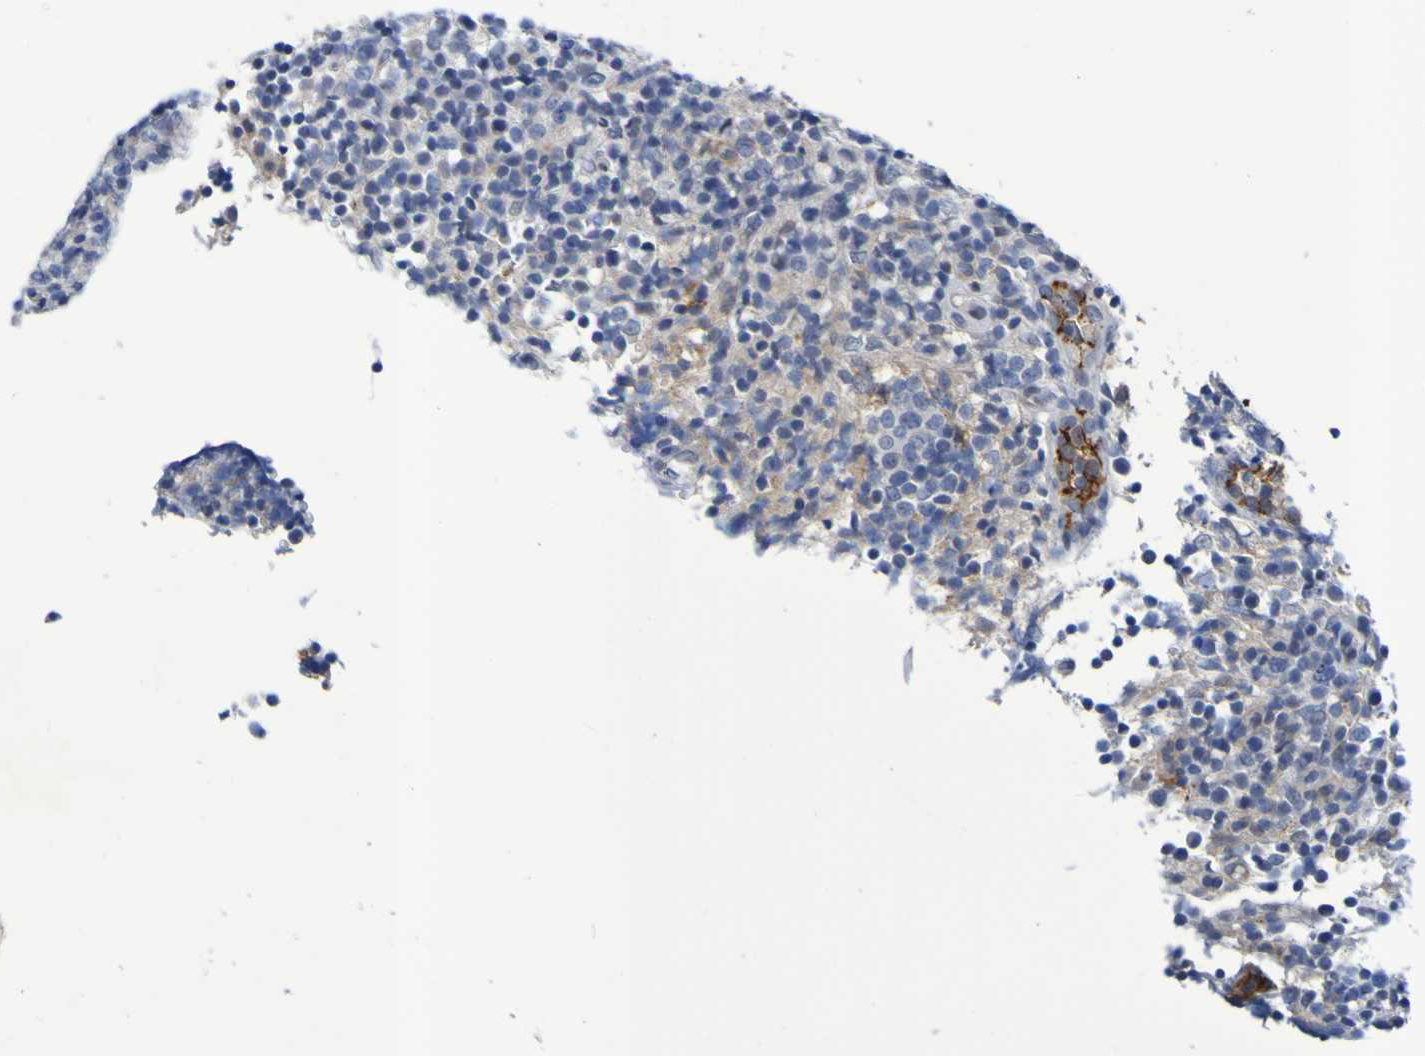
{"staining": {"intensity": "moderate", "quantity": "<25%", "location": "cytoplasmic/membranous"}, "tissue": "lymphoma", "cell_type": "Tumor cells", "image_type": "cancer", "snomed": [{"axis": "morphology", "description": "Malignant lymphoma, non-Hodgkin's type, High grade"}, {"axis": "topography", "description": "Lymph node"}], "caption": "A brown stain highlights moderate cytoplasmic/membranous positivity of a protein in human lymphoma tumor cells.", "gene": "VMA21", "patient": {"sex": "female", "age": 76}}